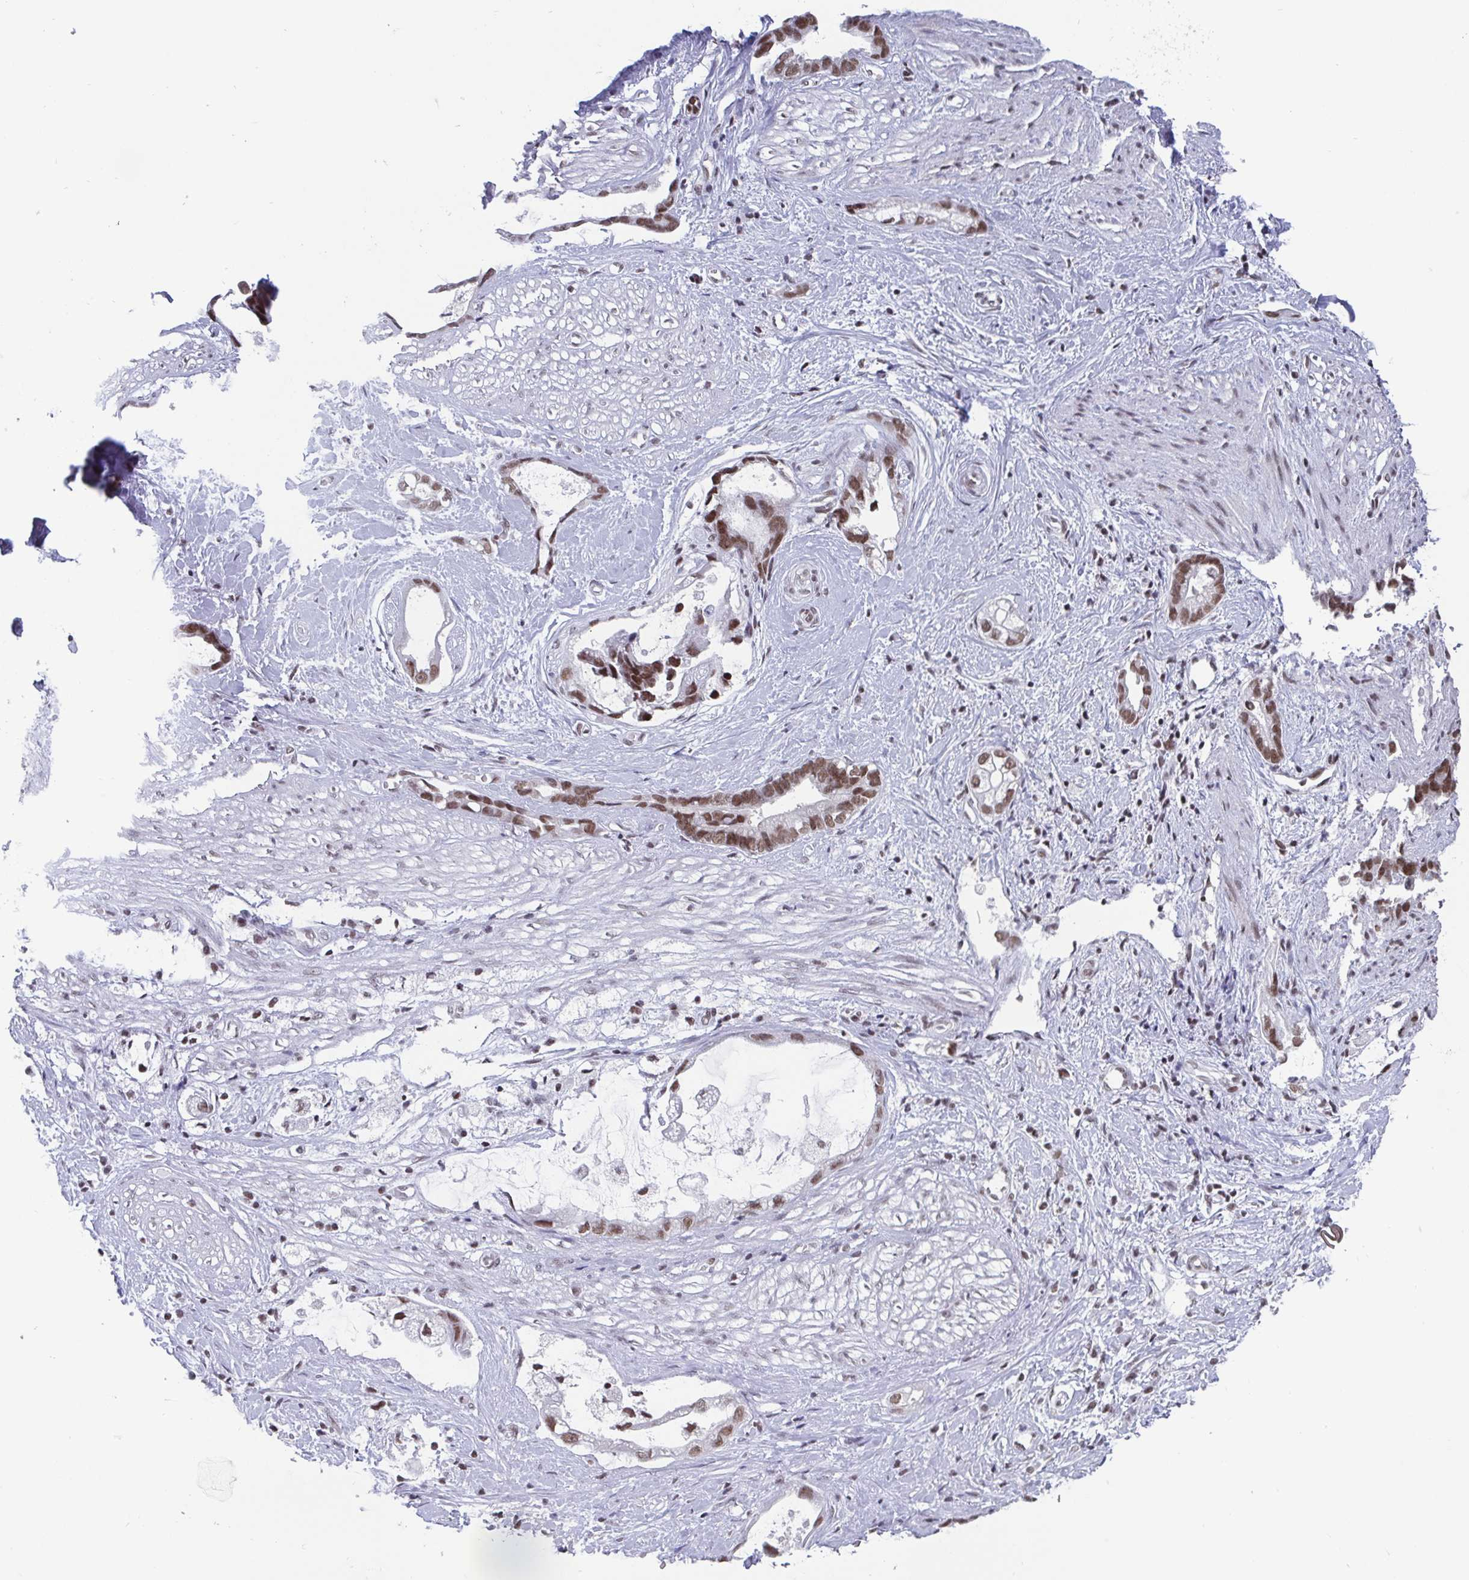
{"staining": {"intensity": "moderate", "quantity": ">75%", "location": "nuclear"}, "tissue": "stomach cancer", "cell_type": "Tumor cells", "image_type": "cancer", "snomed": [{"axis": "morphology", "description": "Adenocarcinoma, NOS"}, {"axis": "topography", "description": "Stomach"}], "caption": "DAB (3,3'-diaminobenzidine) immunohistochemical staining of human stomach adenocarcinoma displays moderate nuclear protein staining in approximately >75% of tumor cells.", "gene": "CTCF", "patient": {"sex": "male", "age": 55}}